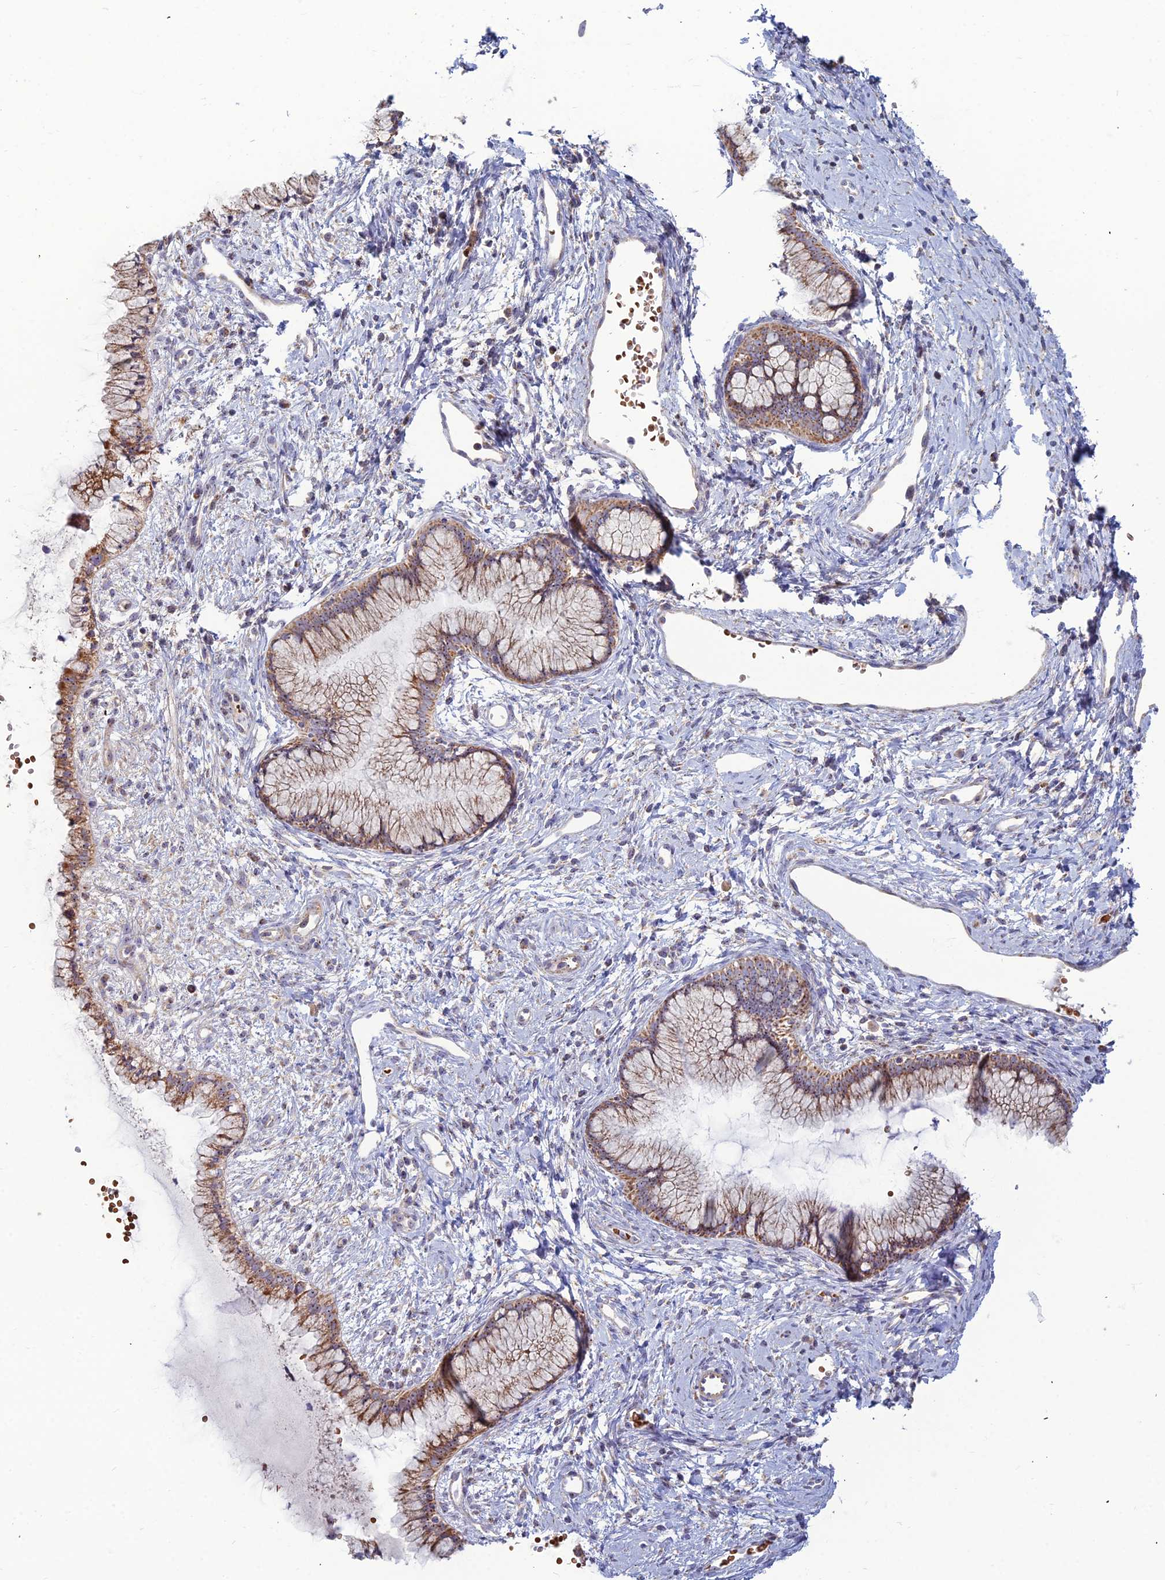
{"staining": {"intensity": "moderate", "quantity": ">75%", "location": "cytoplasmic/membranous"}, "tissue": "cervix", "cell_type": "Glandular cells", "image_type": "normal", "snomed": [{"axis": "morphology", "description": "Normal tissue, NOS"}, {"axis": "topography", "description": "Cervix"}], "caption": "The photomicrograph demonstrates immunohistochemical staining of benign cervix. There is moderate cytoplasmic/membranous staining is present in approximately >75% of glandular cells. The protein is shown in brown color, while the nuclei are stained blue.", "gene": "SLC35F4", "patient": {"sex": "female", "age": 42}}